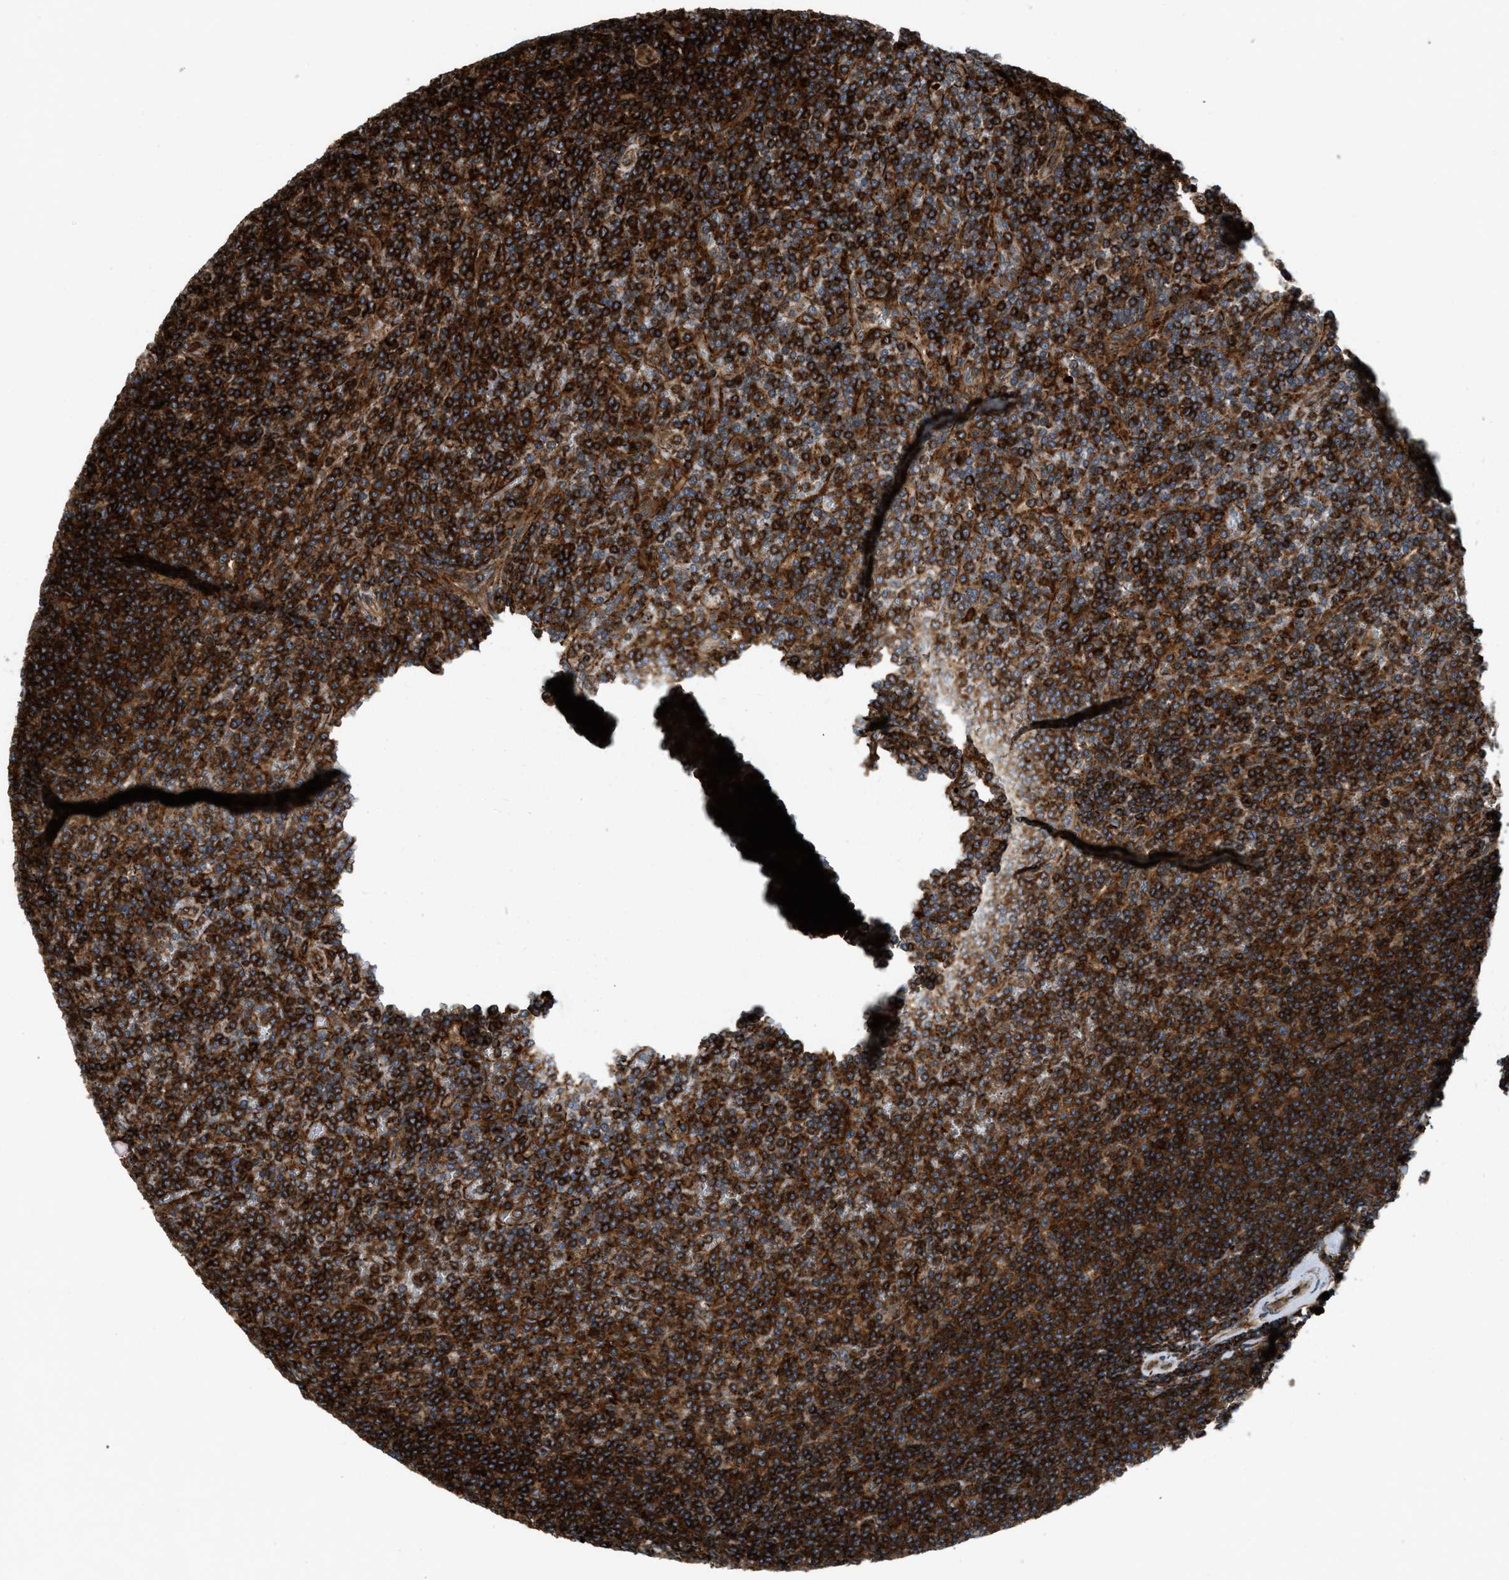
{"staining": {"intensity": "strong", "quantity": ">75%", "location": "cytoplasmic/membranous"}, "tissue": "lymphoma", "cell_type": "Tumor cells", "image_type": "cancer", "snomed": [{"axis": "morphology", "description": "Malignant lymphoma, non-Hodgkin's type, Low grade"}, {"axis": "topography", "description": "Spleen"}], "caption": "Lymphoma tissue displays strong cytoplasmic/membranous expression in approximately >75% of tumor cells, visualized by immunohistochemistry.", "gene": "EGLN1", "patient": {"sex": "female", "age": 19}}